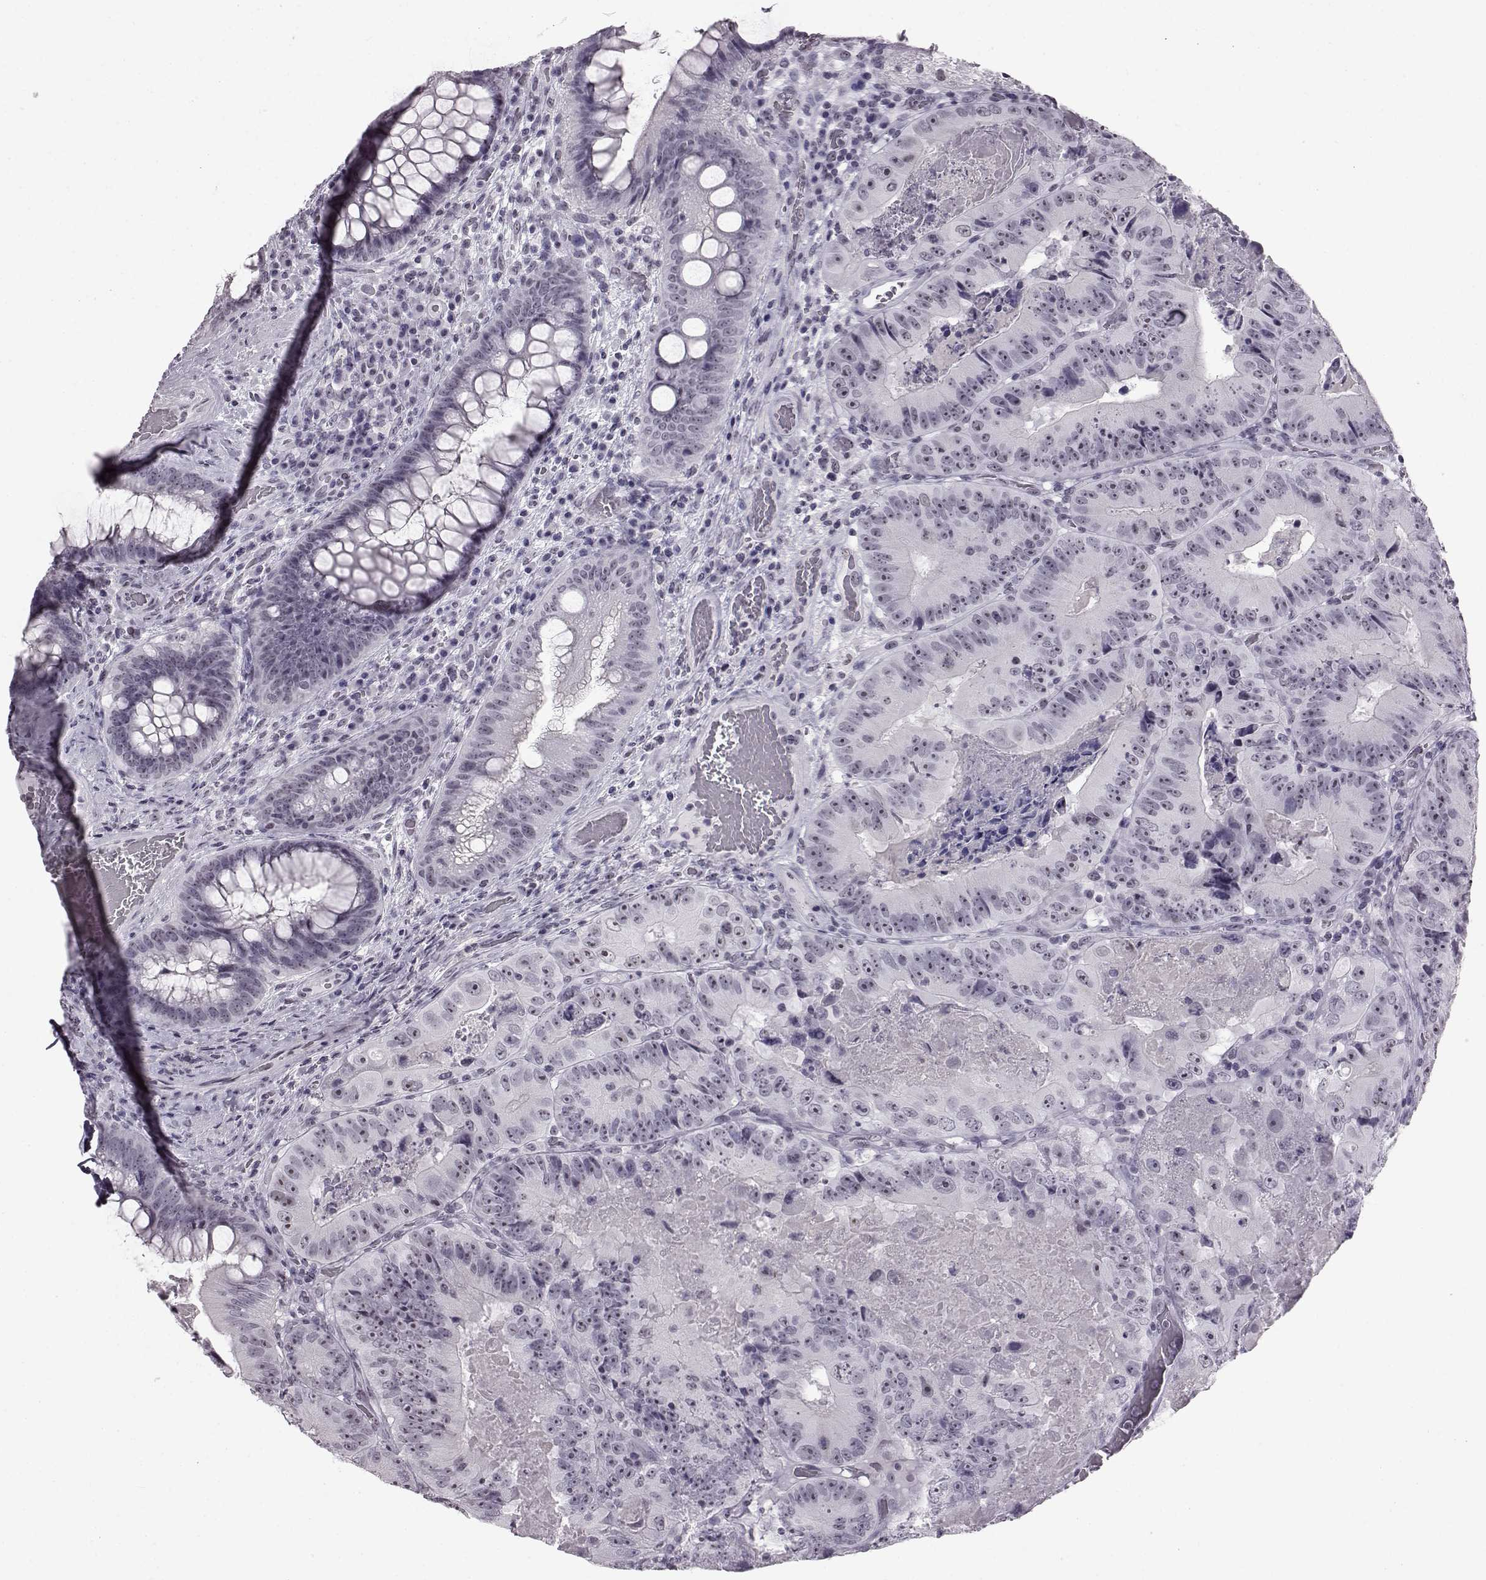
{"staining": {"intensity": "weak", "quantity": "<25%", "location": "nuclear"}, "tissue": "colorectal cancer", "cell_type": "Tumor cells", "image_type": "cancer", "snomed": [{"axis": "morphology", "description": "Adenocarcinoma, NOS"}, {"axis": "topography", "description": "Colon"}], "caption": "Colorectal adenocarcinoma stained for a protein using immunohistochemistry reveals no staining tumor cells.", "gene": "ADGRG2", "patient": {"sex": "female", "age": 86}}